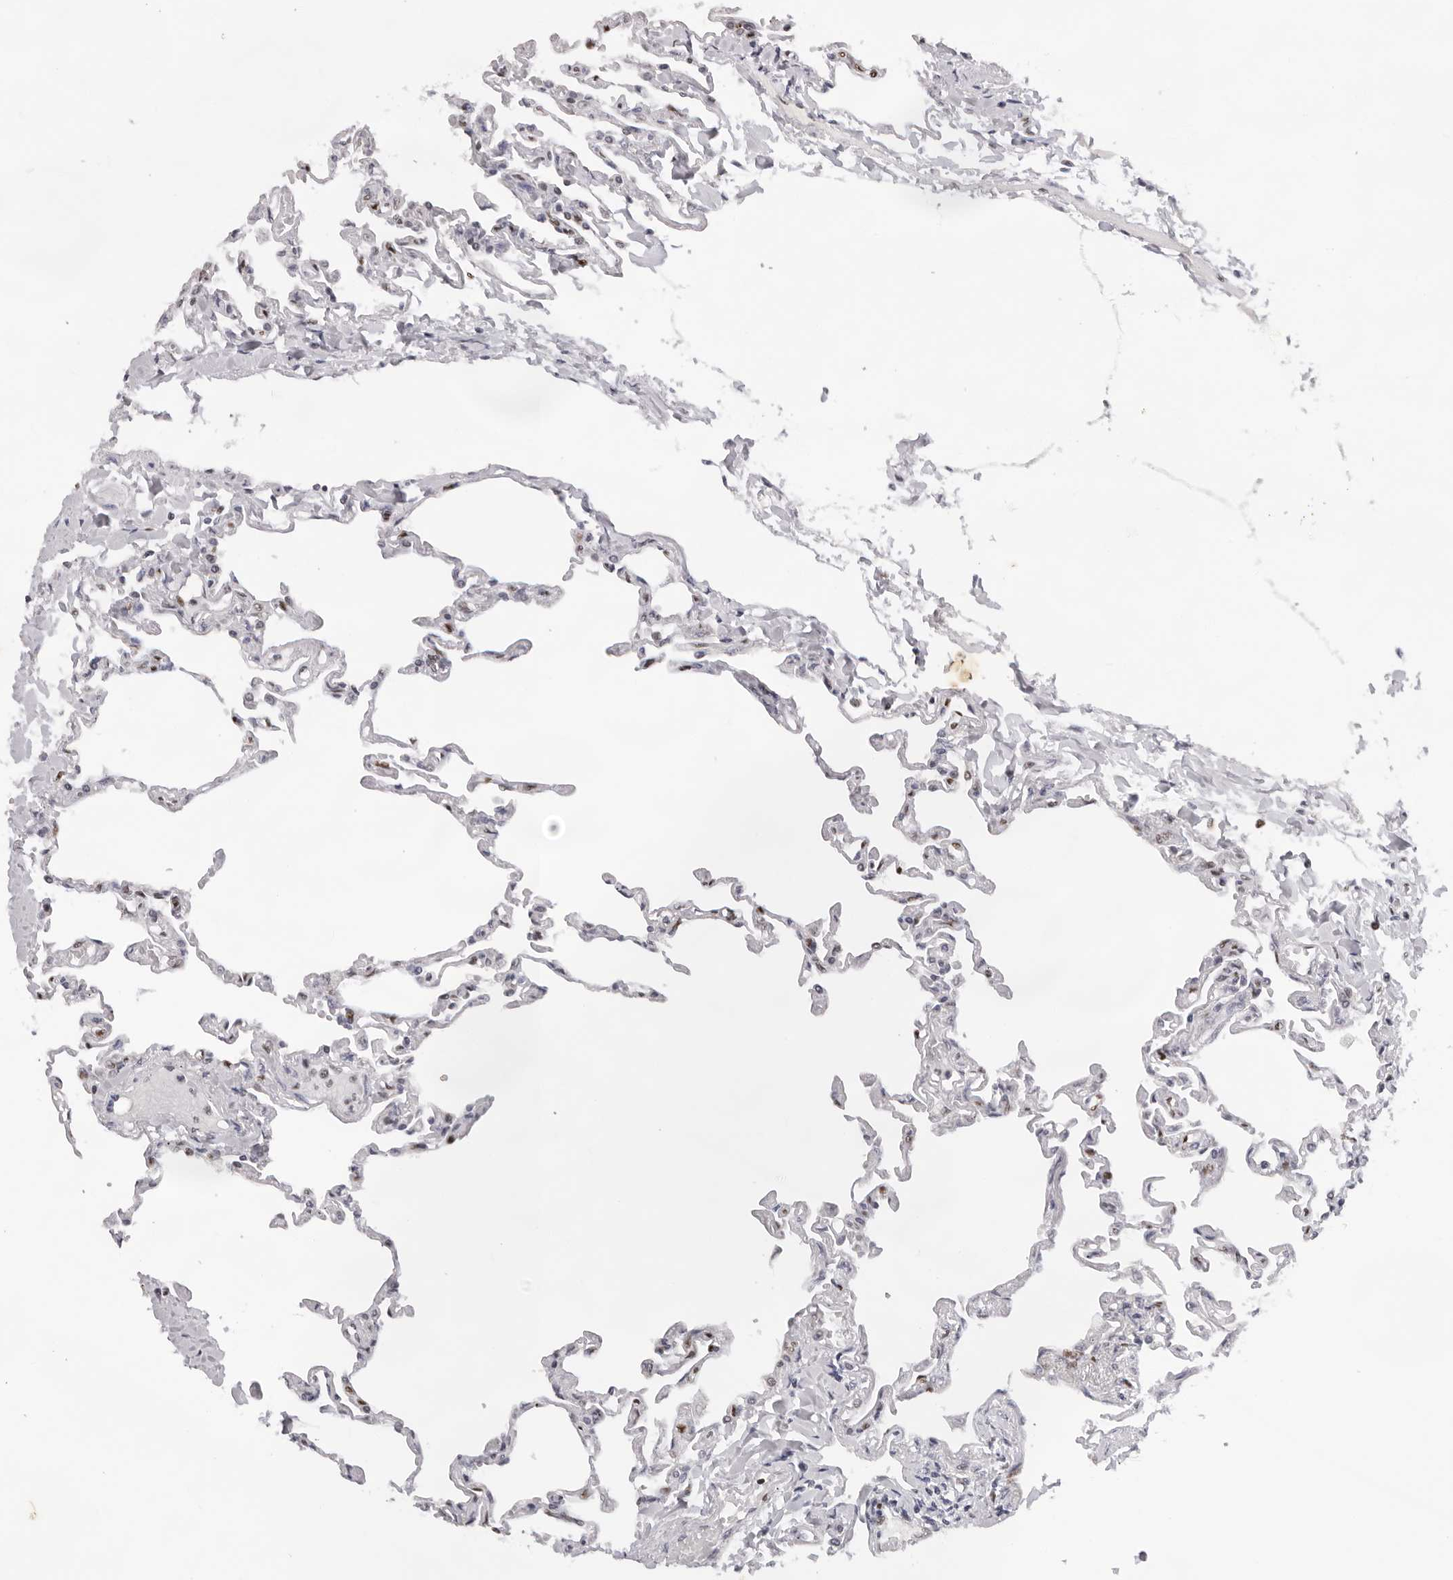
{"staining": {"intensity": "weak", "quantity": "<25%", "location": "nuclear"}, "tissue": "lung", "cell_type": "Alveolar cells", "image_type": "normal", "snomed": [{"axis": "morphology", "description": "Normal tissue, NOS"}, {"axis": "topography", "description": "Lung"}], "caption": "This micrograph is of benign lung stained with immunohistochemistry (IHC) to label a protein in brown with the nuclei are counter-stained blue. There is no staining in alveolar cells. (Brightfield microscopy of DAB (3,3'-diaminobenzidine) IHC at high magnification).", "gene": "OGG1", "patient": {"sex": "male", "age": 21}}